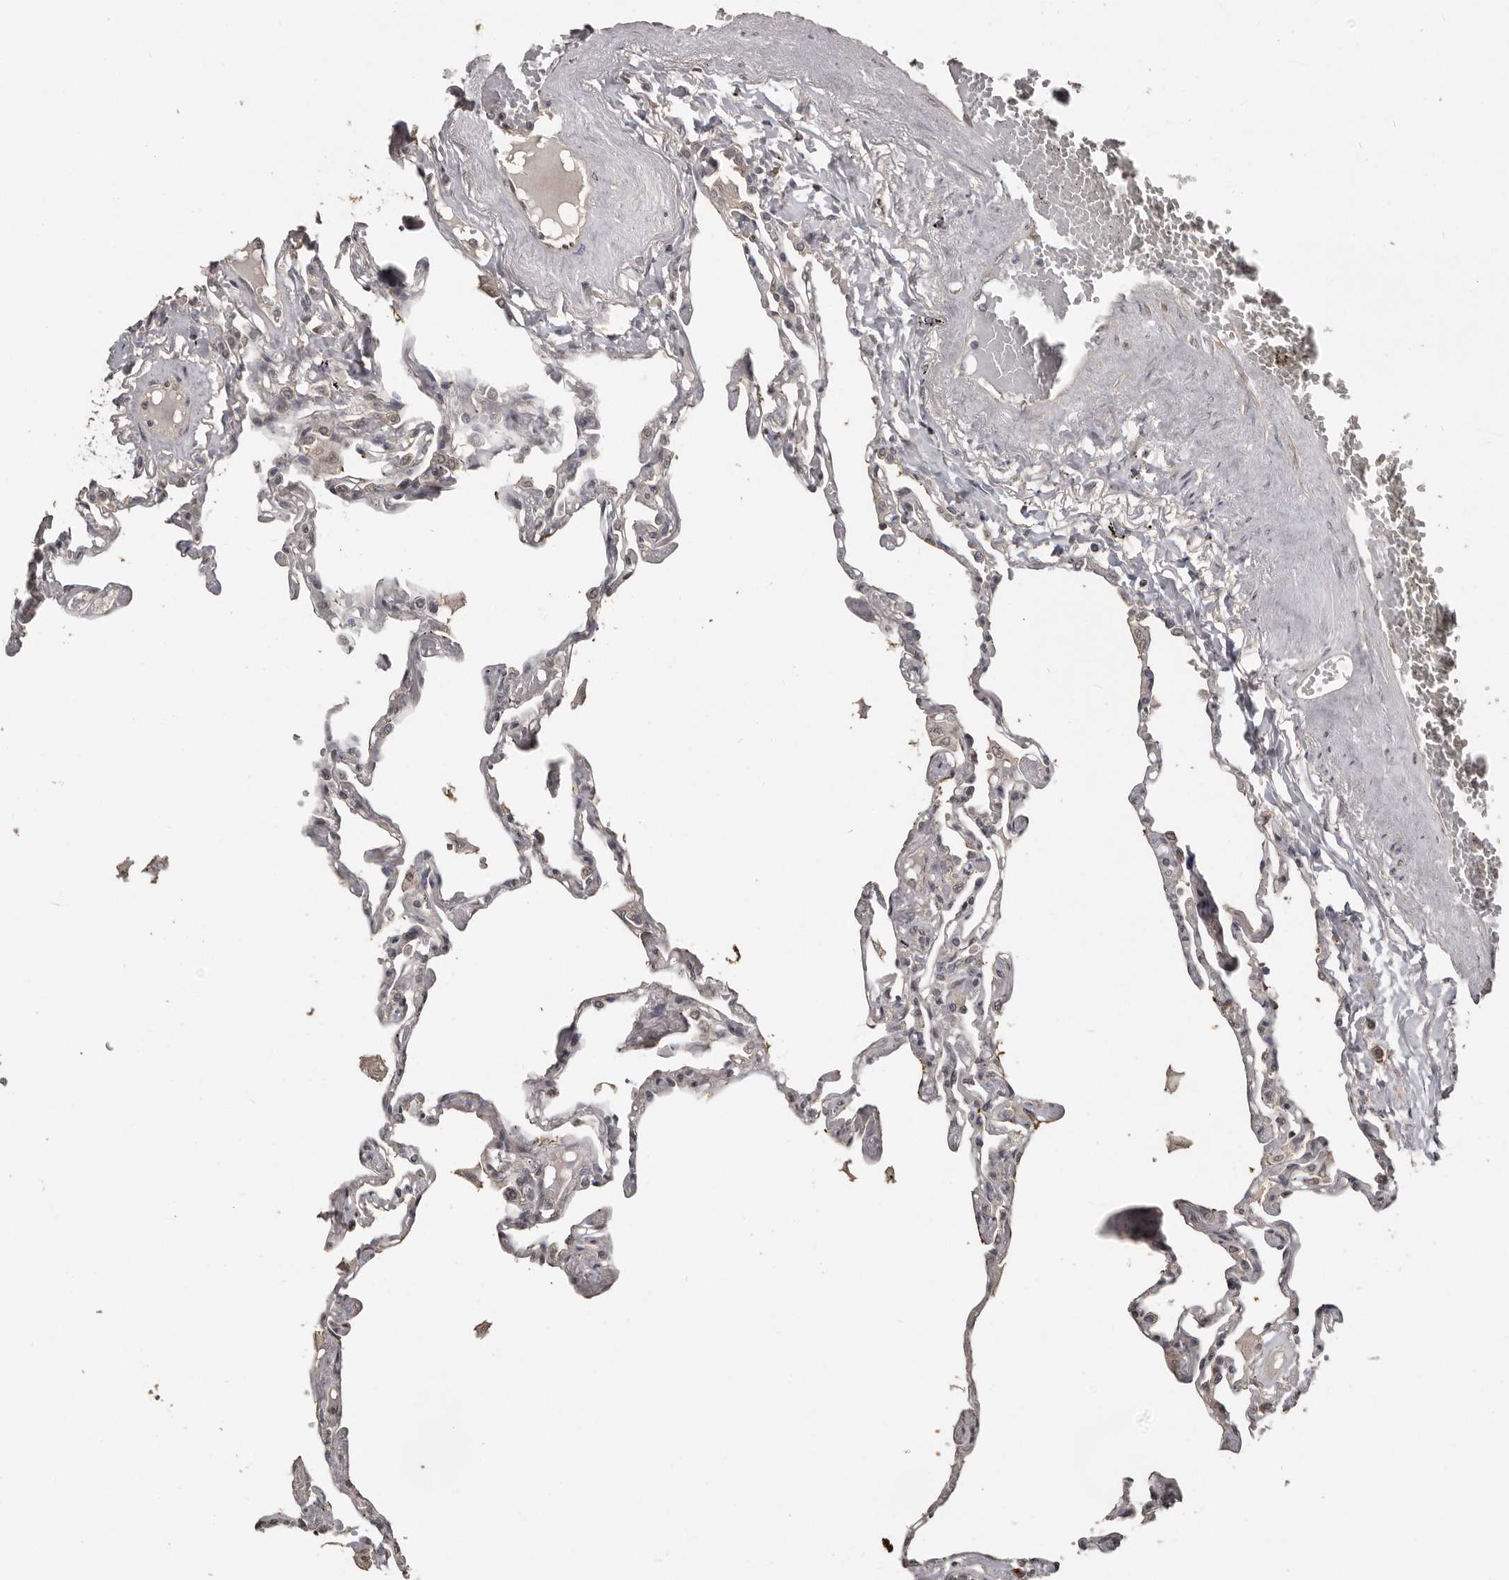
{"staining": {"intensity": "moderate", "quantity": "<25%", "location": "cytoplasmic/membranous"}, "tissue": "lung", "cell_type": "Alveolar cells", "image_type": "normal", "snomed": [{"axis": "morphology", "description": "Normal tissue, NOS"}, {"axis": "topography", "description": "Lung"}], "caption": "IHC staining of benign lung, which demonstrates low levels of moderate cytoplasmic/membranous staining in about <25% of alveolar cells indicating moderate cytoplasmic/membranous protein staining. The staining was performed using DAB (3,3'-diaminobenzidine) (brown) for protein detection and nuclei were counterstained in hematoxylin (blue).", "gene": "ZFP14", "patient": {"sex": "female", "age": 67}}